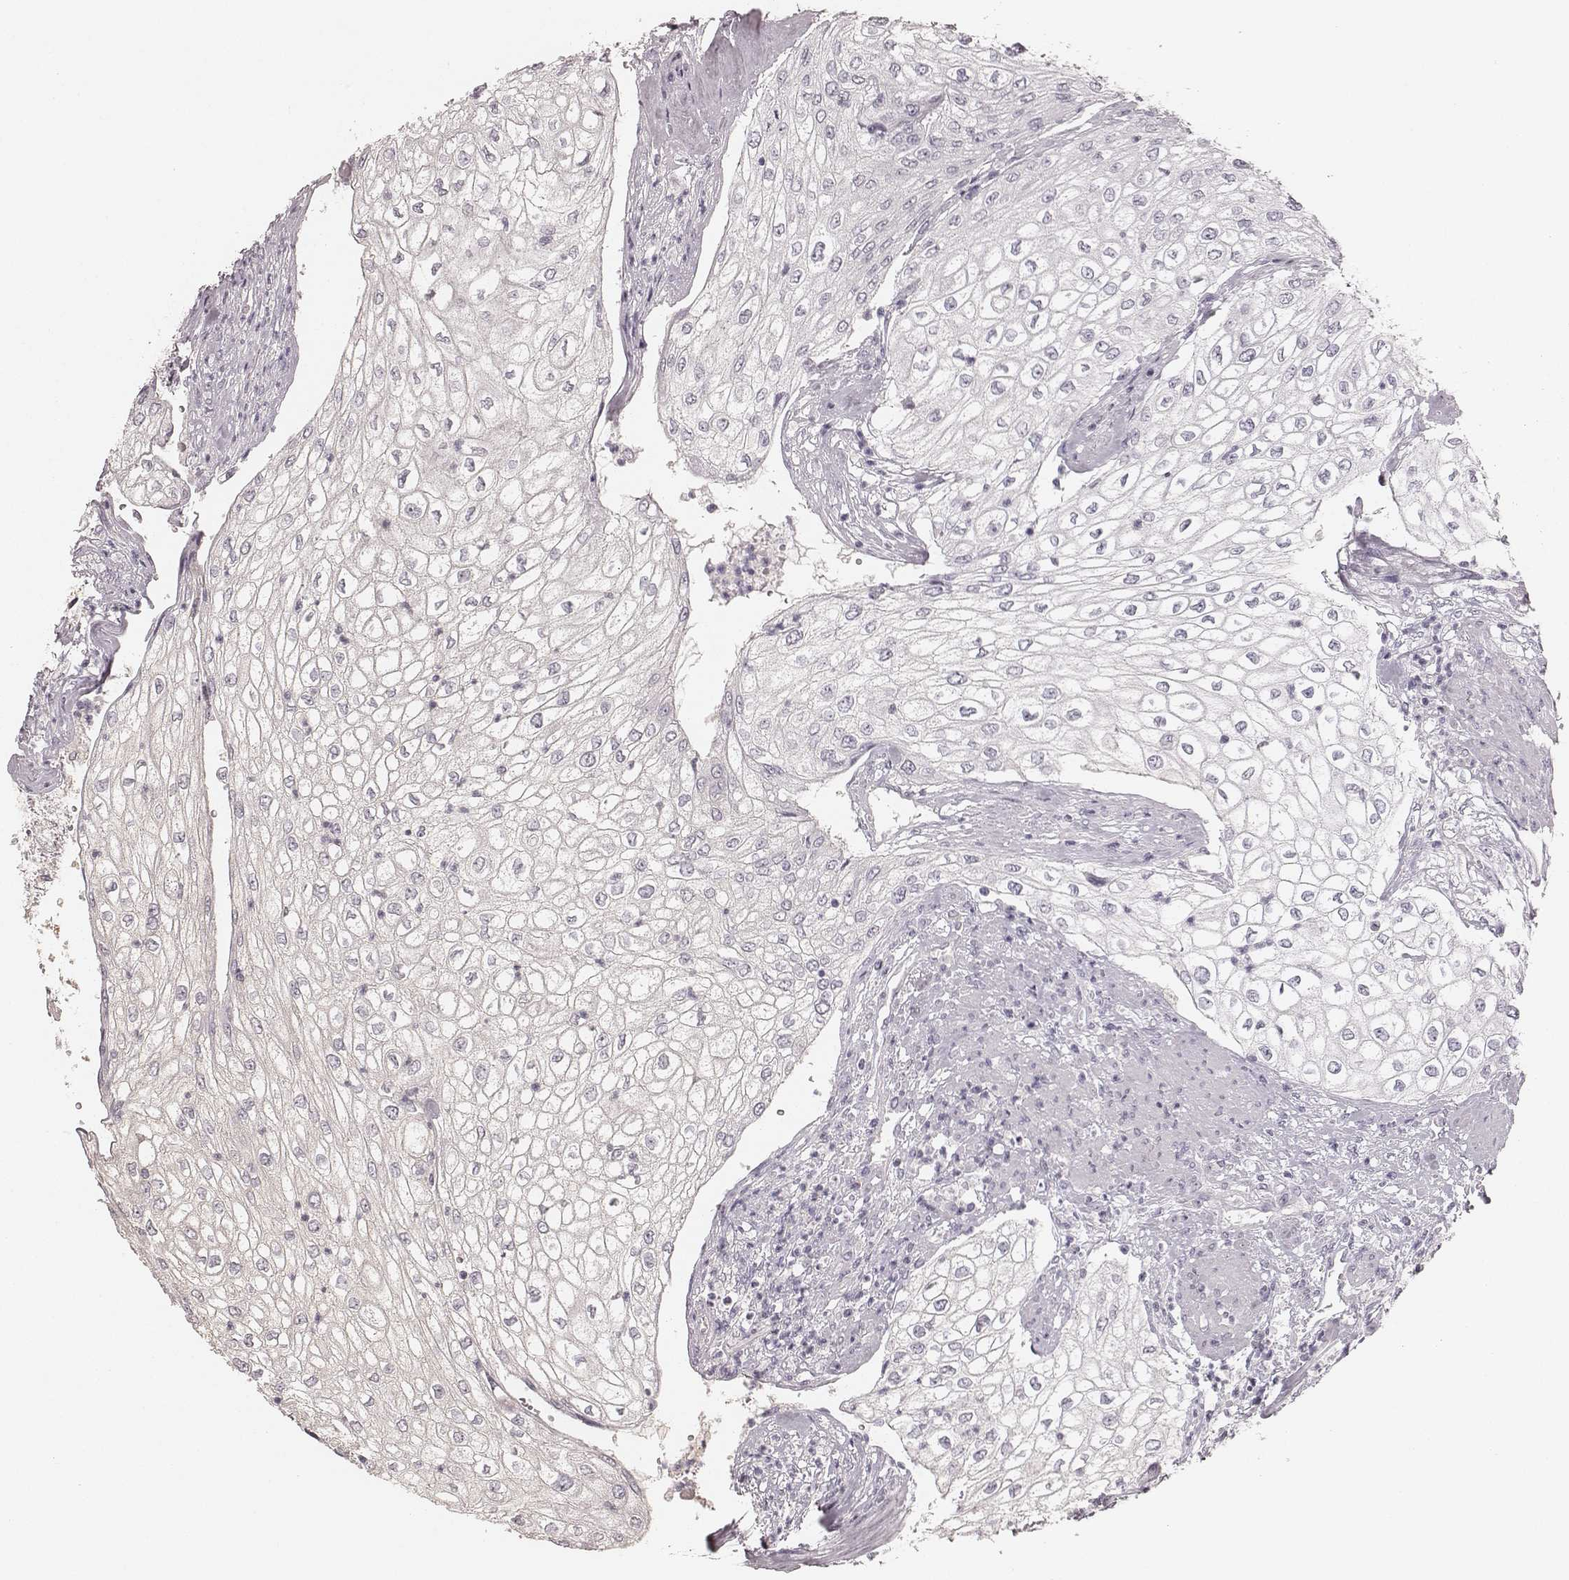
{"staining": {"intensity": "negative", "quantity": "none", "location": "none"}, "tissue": "urothelial cancer", "cell_type": "Tumor cells", "image_type": "cancer", "snomed": [{"axis": "morphology", "description": "Urothelial carcinoma, High grade"}, {"axis": "topography", "description": "Urinary bladder"}], "caption": "Immunohistochemistry micrograph of neoplastic tissue: urothelial cancer stained with DAB (3,3'-diaminobenzidine) displays no significant protein positivity in tumor cells.", "gene": "CARS1", "patient": {"sex": "male", "age": 62}}